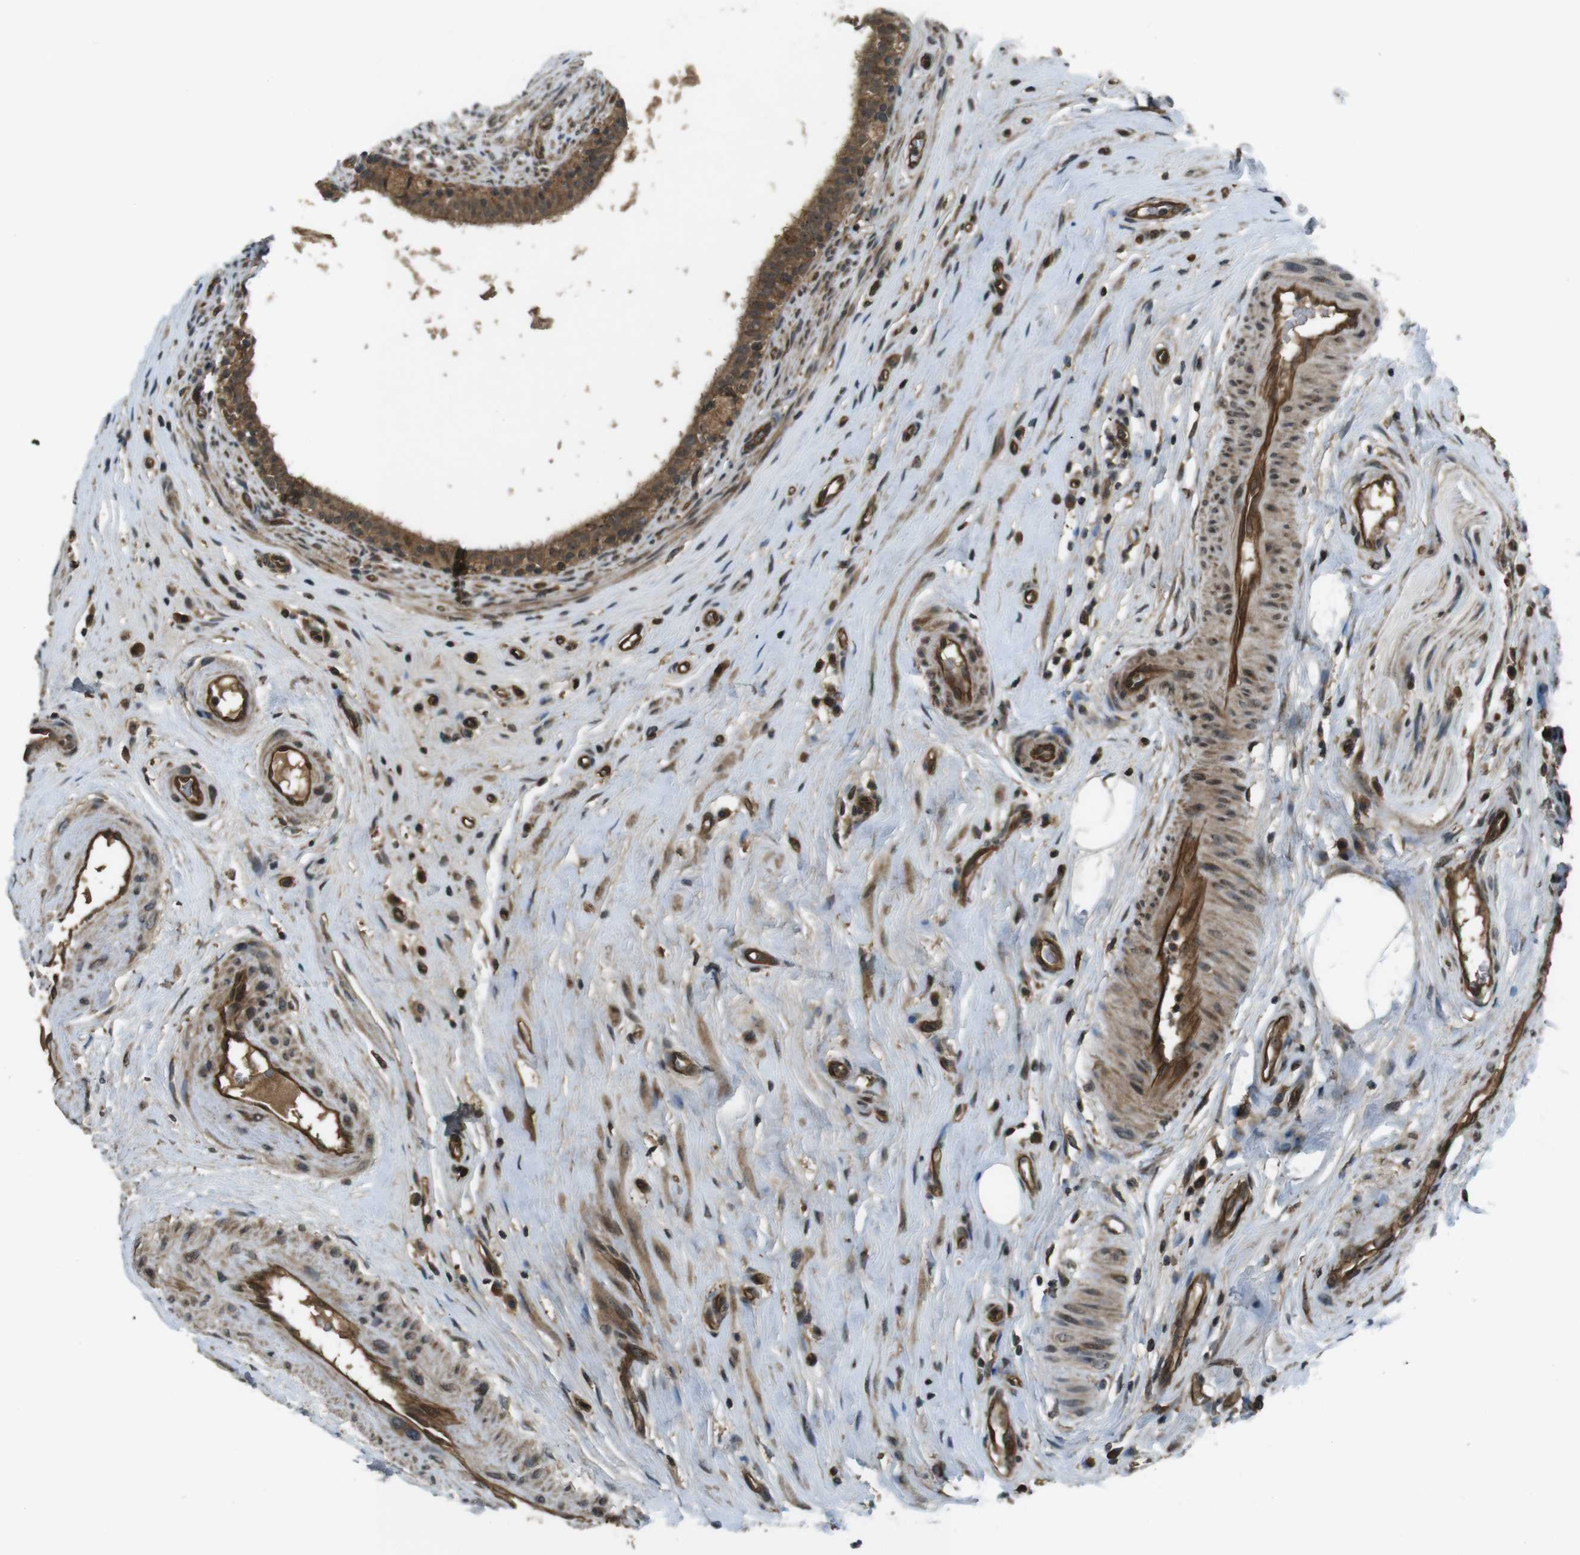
{"staining": {"intensity": "moderate", "quantity": ">75%", "location": "cytoplasmic/membranous,nuclear"}, "tissue": "epididymis", "cell_type": "Glandular cells", "image_type": "normal", "snomed": [{"axis": "morphology", "description": "Normal tissue, NOS"}, {"axis": "morphology", "description": "Inflammation, NOS"}, {"axis": "topography", "description": "Epididymis"}], "caption": "Glandular cells demonstrate medium levels of moderate cytoplasmic/membranous,nuclear positivity in approximately >75% of cells in benign human epididymis. (Brightfield microscopy of DAB IHC at high magnification).", "gene": "TIAM2", "patient": {"sex": "male", "age": 84}}